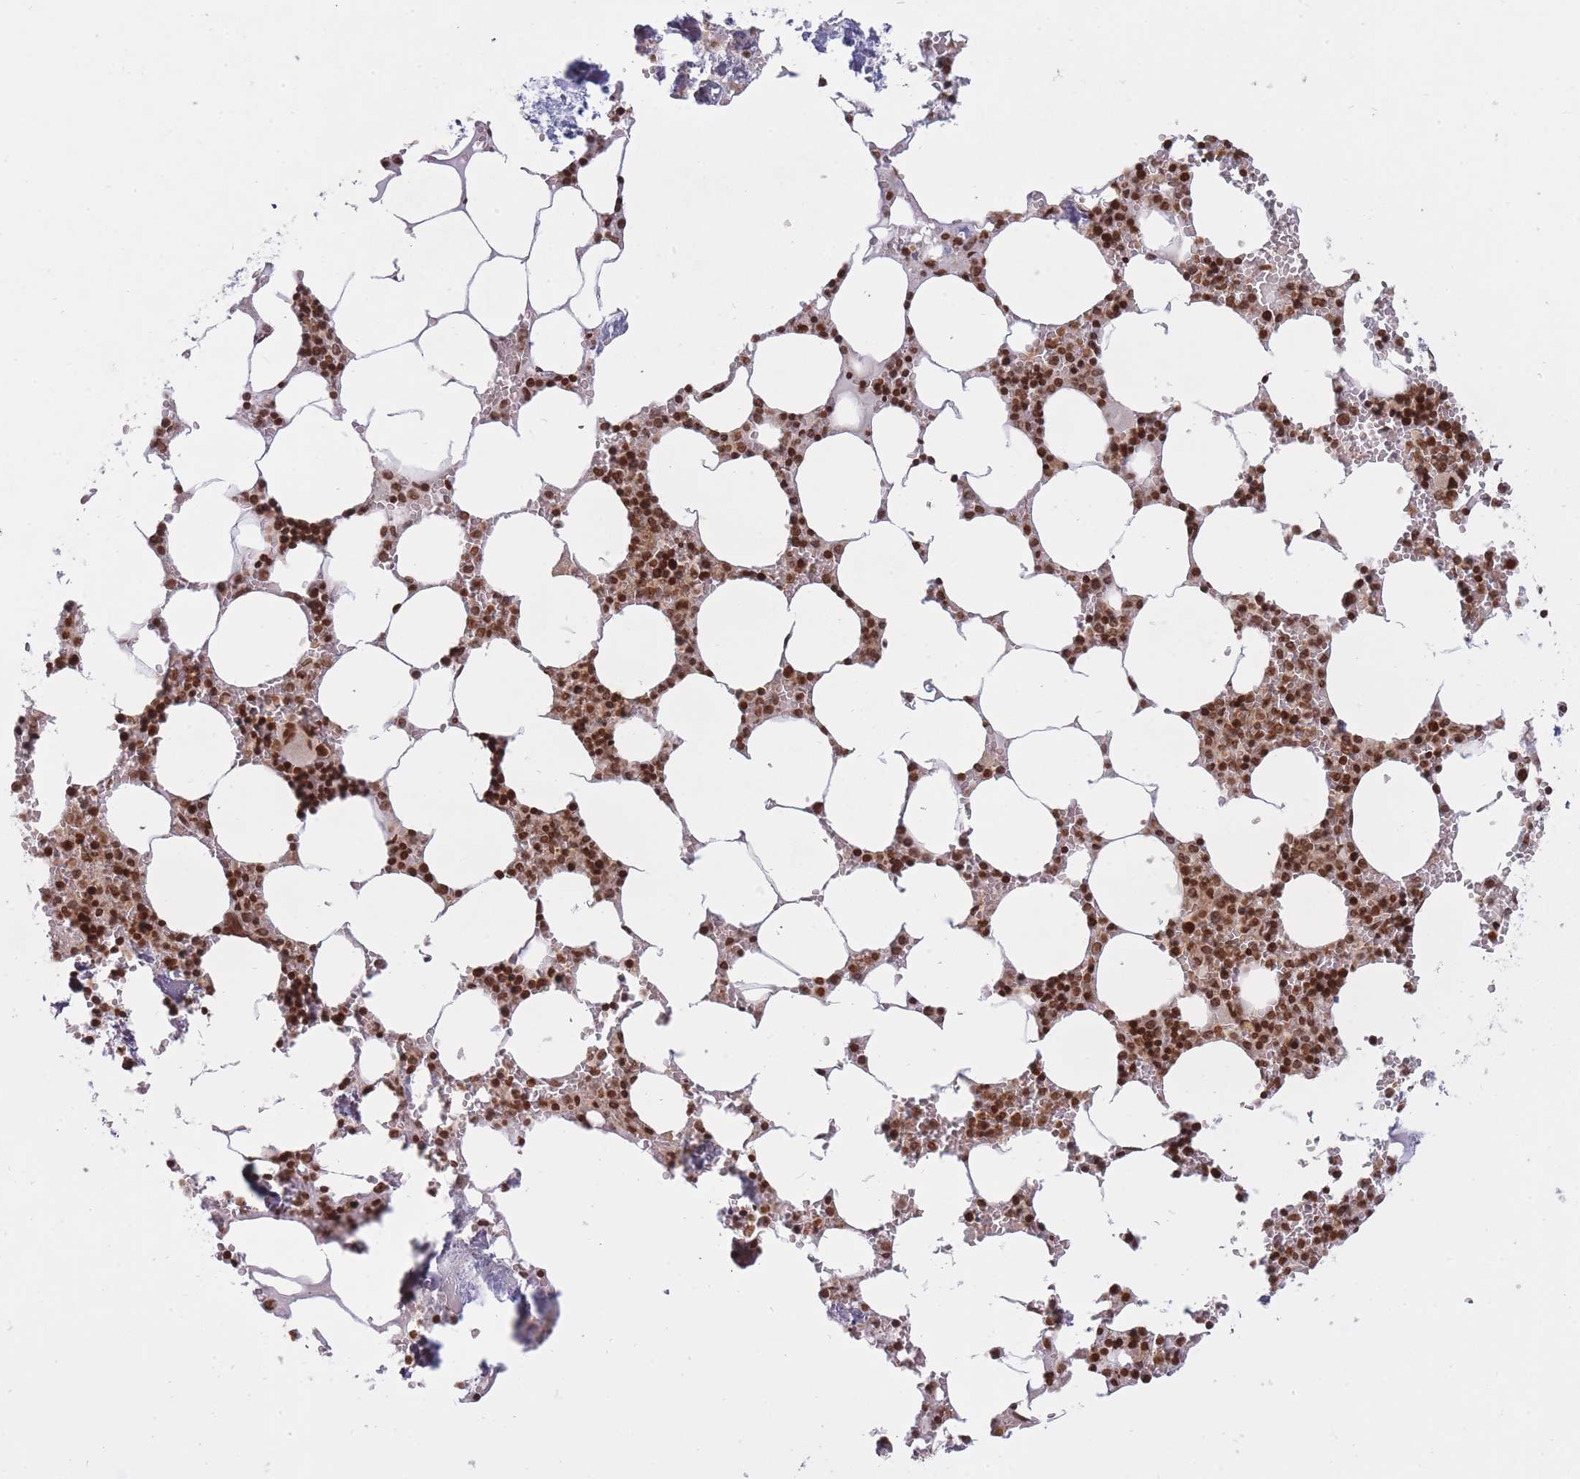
{"staining": {"intensity": "strong", "quantity": ">75%", "location": "nuclear"}, "tissue": "bone marrow", "cell_type": "Hematopoietic cells", "image_type": "normal", "snomed": [{"axis": "morphology", "description": "Normal tissue, NOS"}, {"axis": "topography", "description": "Bone marrow"}], "caption": "A brown stain labels strong nuclear staining of a protein in hematopoietic cells of unremarkable bone marrow.", "gene": "TMC6", "patient": {"sex": "male", "age": 54}}